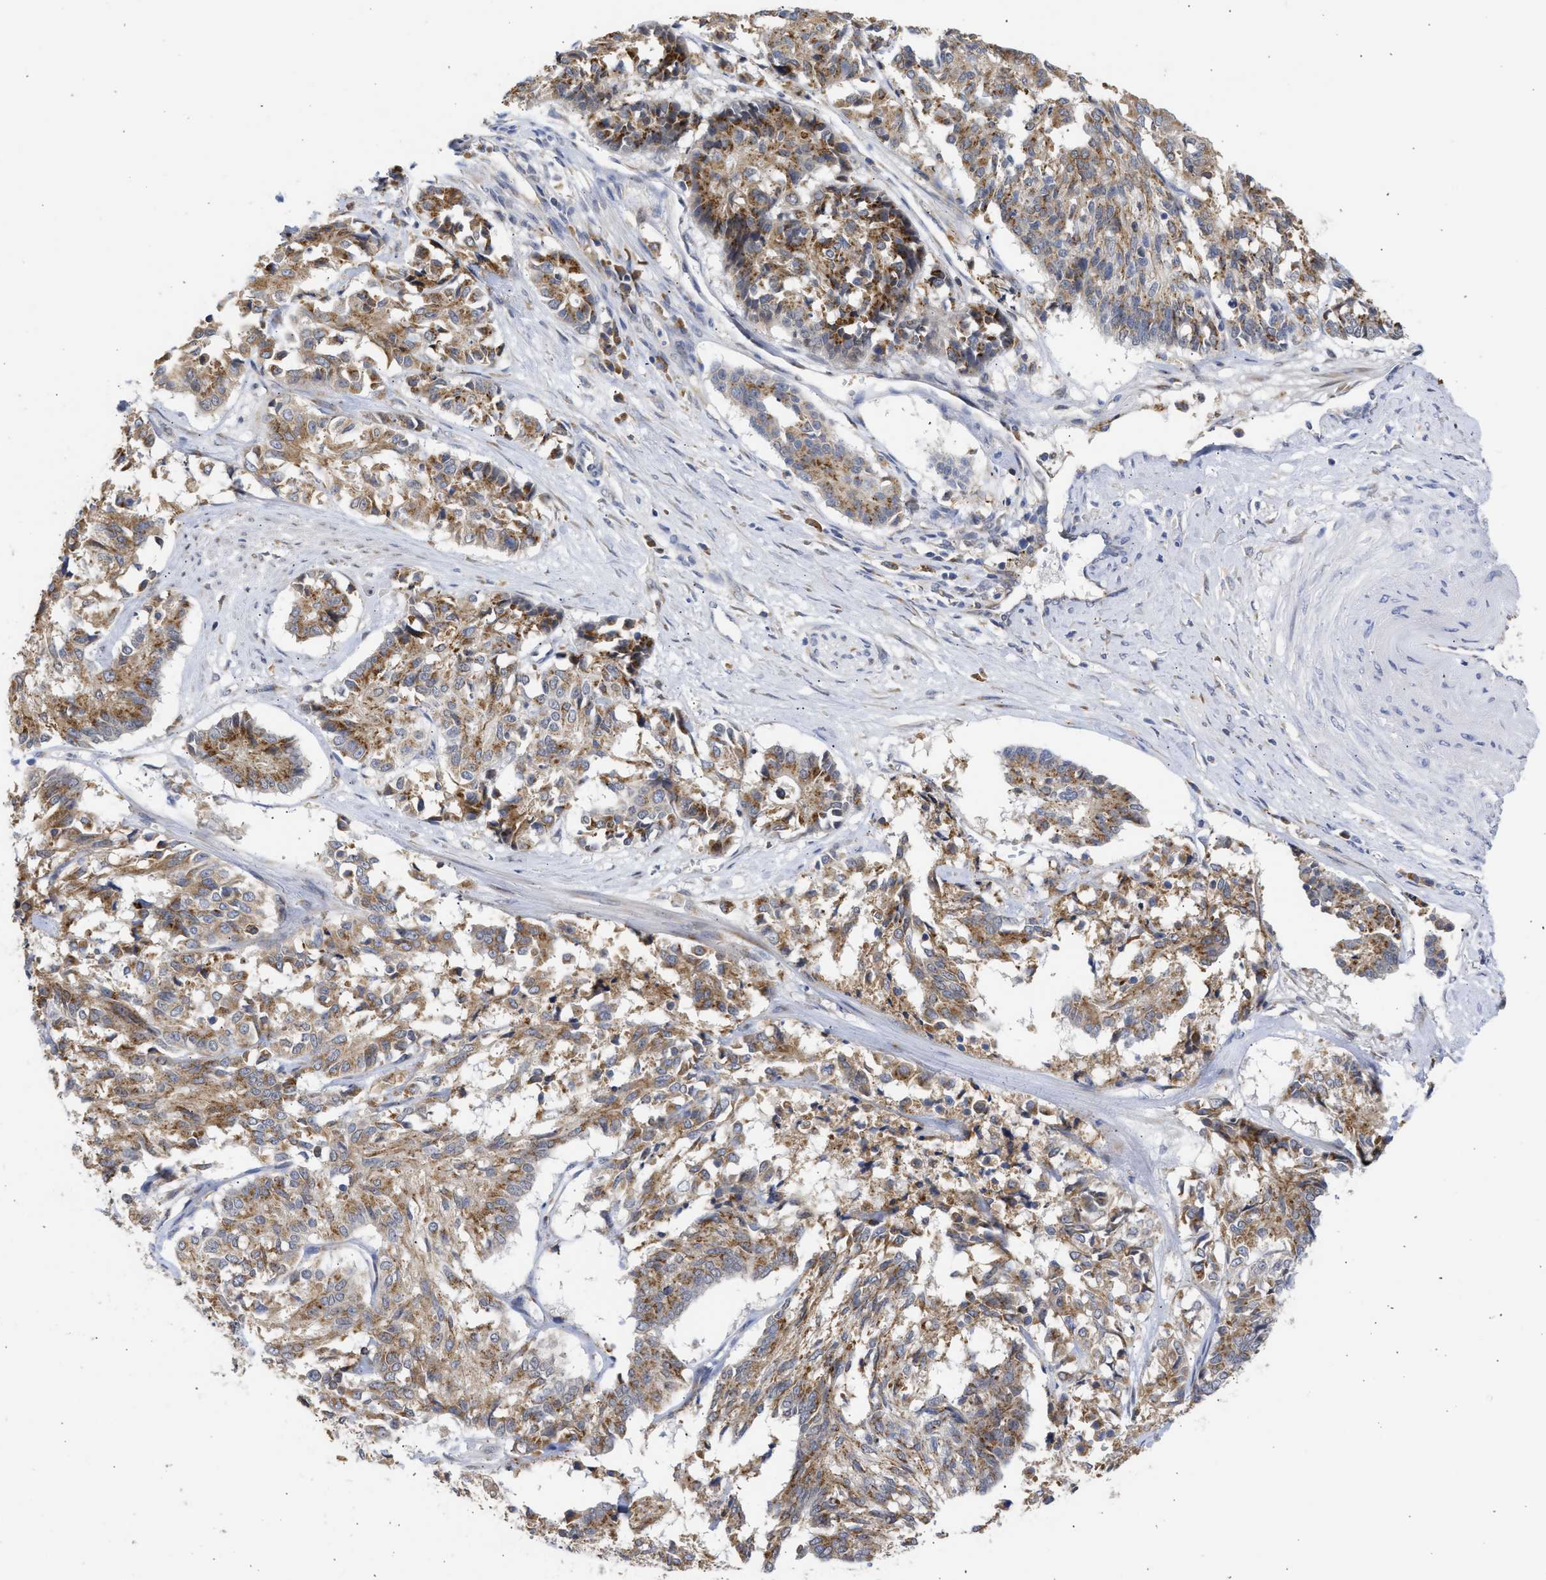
{"staining": {"intensity": "moderate", "quantity": ">75%", "location": "cytoplasmic/membranous"}, "tissue": "cervical cancer", "cell_type": "Tumor cells", "image_type": "cancer", "snomed": [{"axis": "morphology", "description": "Squamous cell carcinoma, NOS"}, {"axis": "topography", "description": "Cervix"}], "caption": "Immunohistochemistry (IHC) of cervical squamous cell carcinoma exhibits medium levels of moderate cytoplasmic/membranous positivity in approximately >75% of tumor cells.", "gene": "TMED1", "patient": {"sex": "female", "age": 35}}